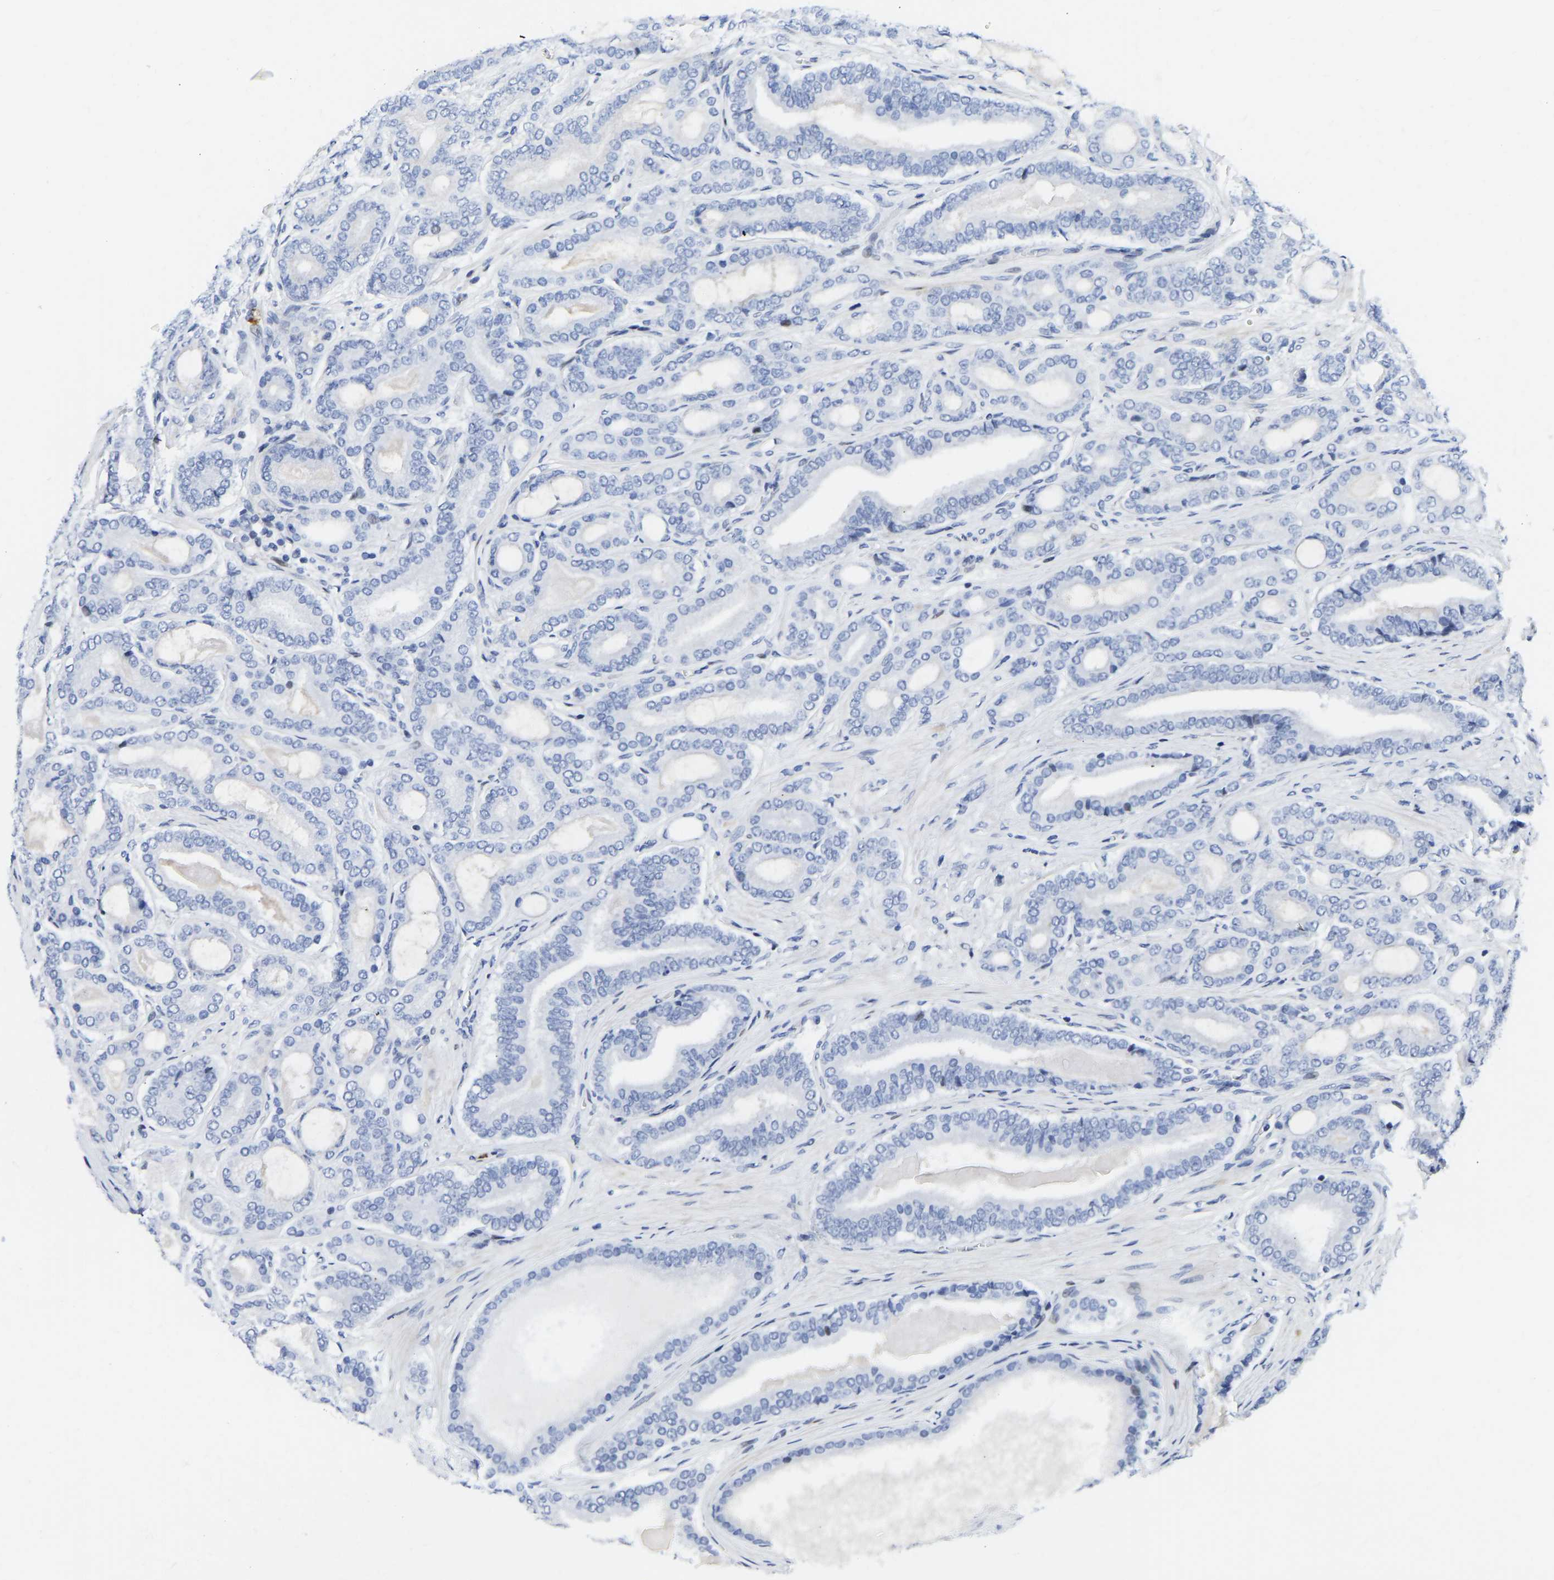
{"staining": {"intensity": "negative", "quantity": "none", "location": "none"}, "tissue": "prostate cancer", "cell_type": "Tumor cells", "image_type": "cancer", "snomed": [{"axis": "morphology", "description": "Adenocarcinoma, High grade"}, {"axis": "topography", "description": "Prostate"}], "caption": "Tumor cells are negative for protein expression in human prostate cancer (high-grade adenocarcinoma).", "gene": "HDAC5", "patient": {"sex": "male", "age": 60}}